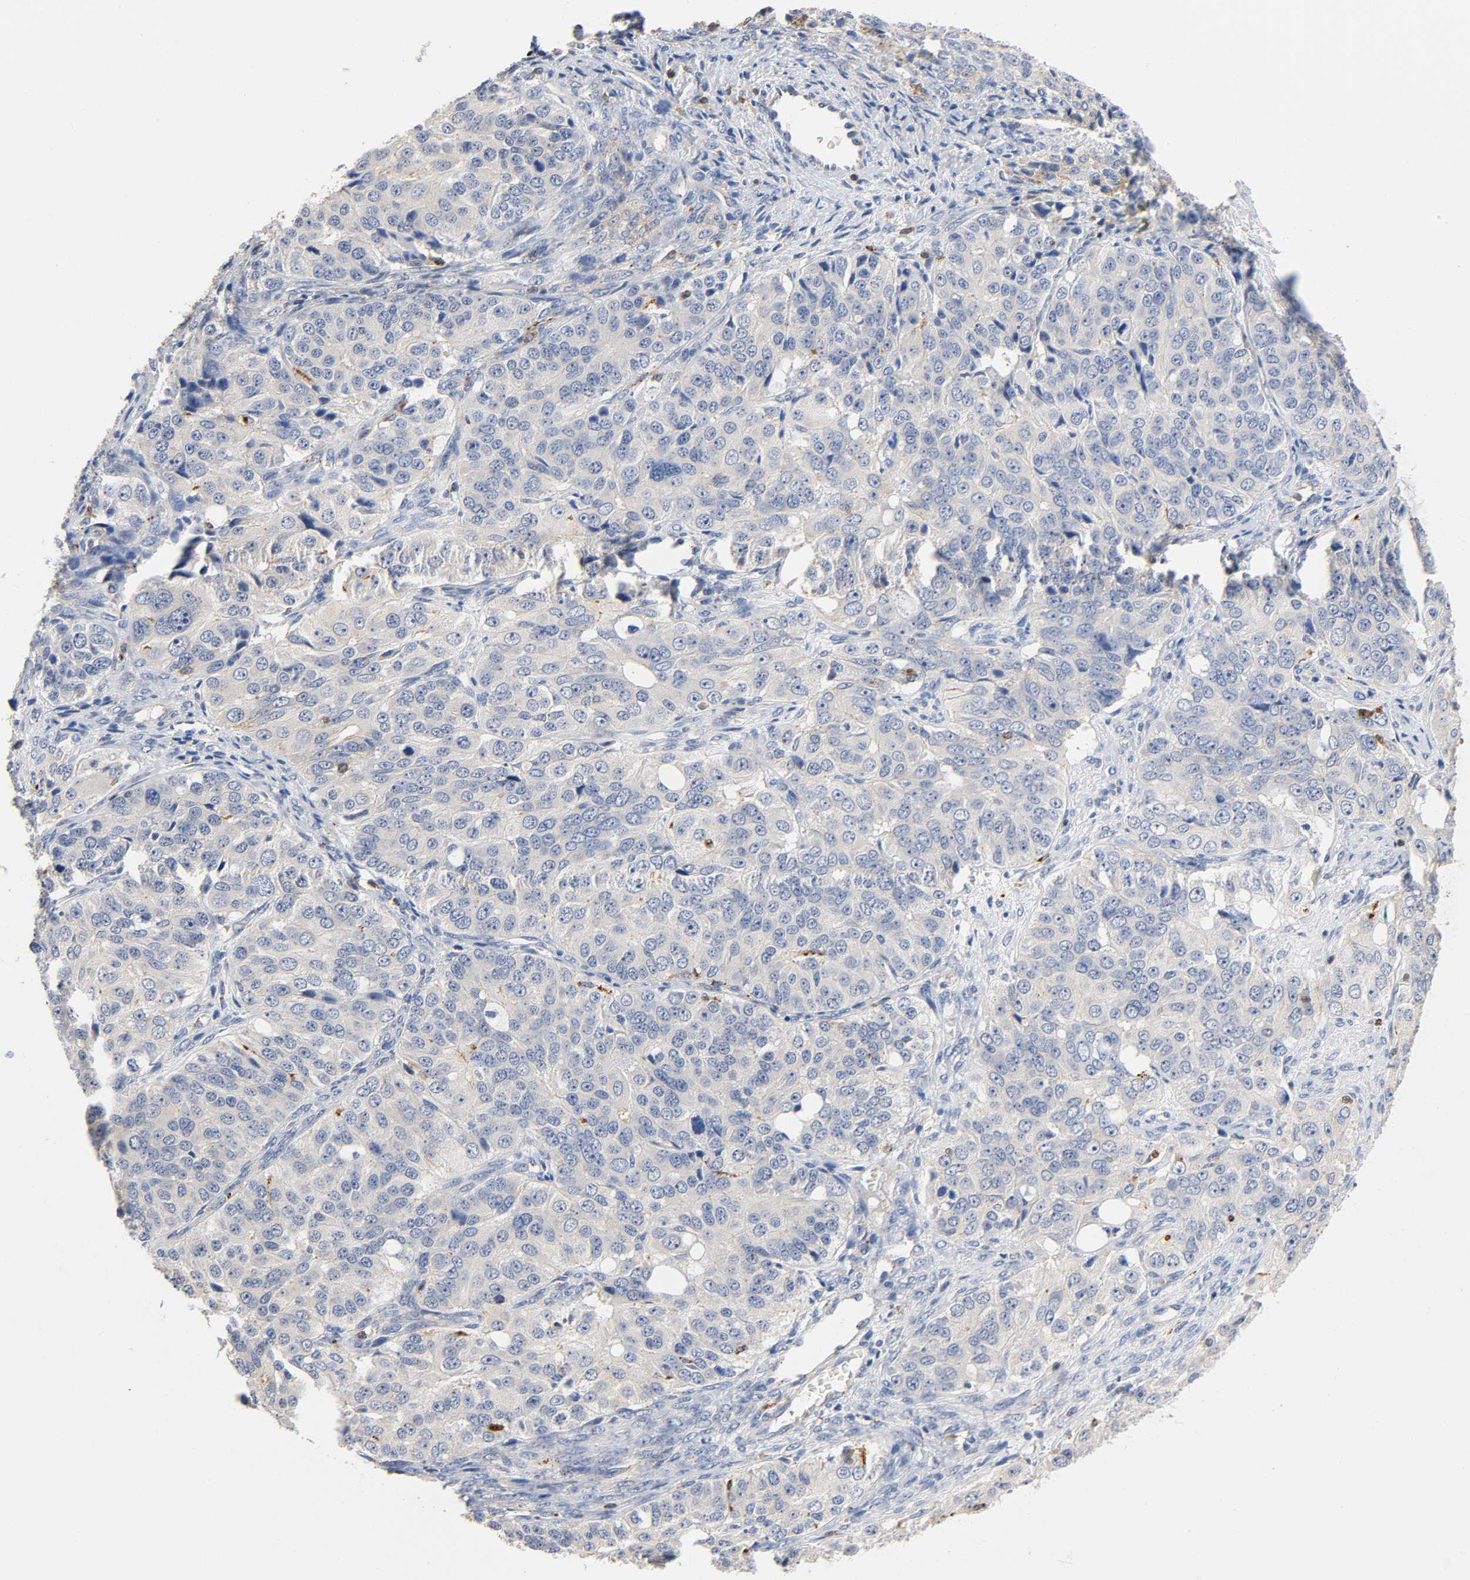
{"staining": {"intensity": "weak", "quantity": "25%-75%", "location": "cytoplasmic/membranous"}, "tissue": "ovarian cancer", "cell_type": "Tumor cells", "image_type": "cancer", "snomed": [{"axis": "morphology", "description": "Carcinoma, endometroid"}, {"axis": "topography", "description": "Ovary"}], "caption": "This histopathology image shows IHC staining of human ovarian cancer, with low weak cytoplasmic/membranous positivity in about 25%-75% of tumor cells.", "gene": "UCKL1", "patient": {"sex": "female", "age": 51}}